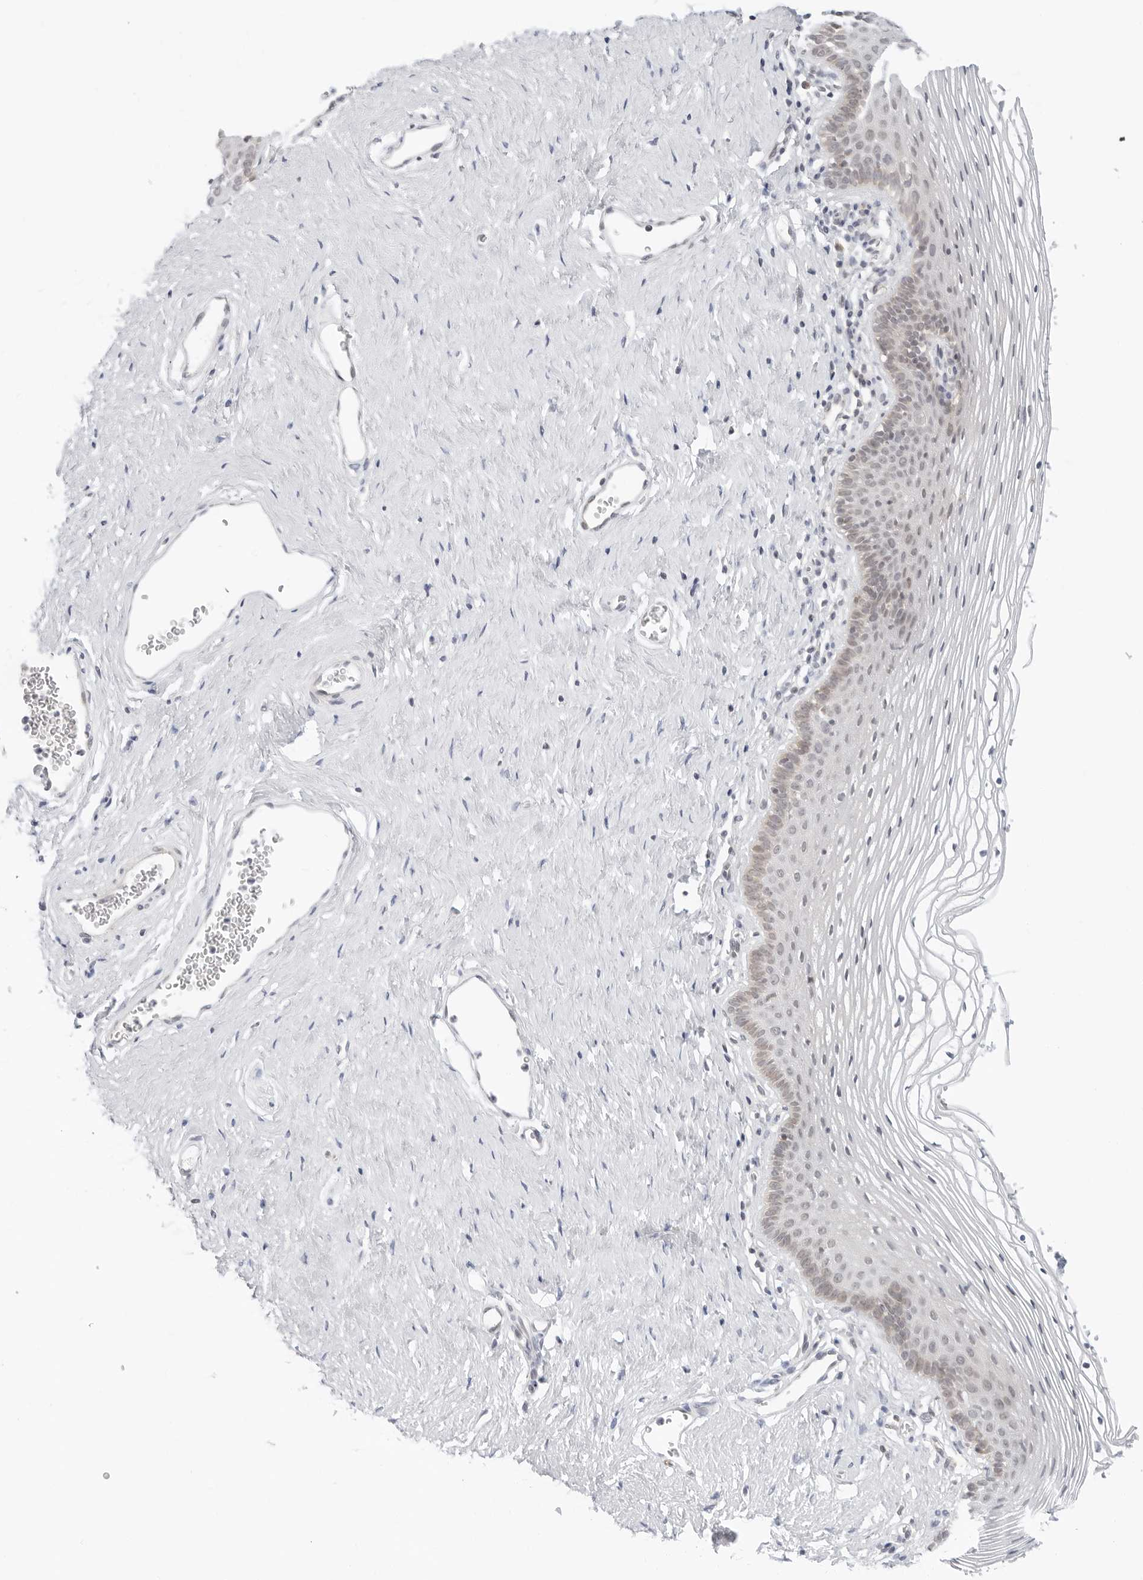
{"staining": {"intensity": "moderate", "quantity": "25%-75%", "location": "cytoplasmic/membranous"}, "tissue": "vagina", "cell_type": "Squamous epithelial cells", "image_type": "normal", "snomed": [{"axis": "morphology", "description": "Normal tissue, NOS"}, {"axis": "topography", "description": "Vagina"}], "caption": "Immunohistochemistry staining of normal vagina, which reveals medium levels of moderate cytoplasmic/membranous positivity in approximately 25%-75% of squamous epithelial cells indicating moderate cytoplasmic/membranous protein expression. The staining was performed using DAB (3,3'-diaminobenzidine) (brown) for protein detection and nuclei were counterstained in hematoxylin (blue).", "gene": "POLR3GL", "patient": {"sex": "female", "age": 32}}